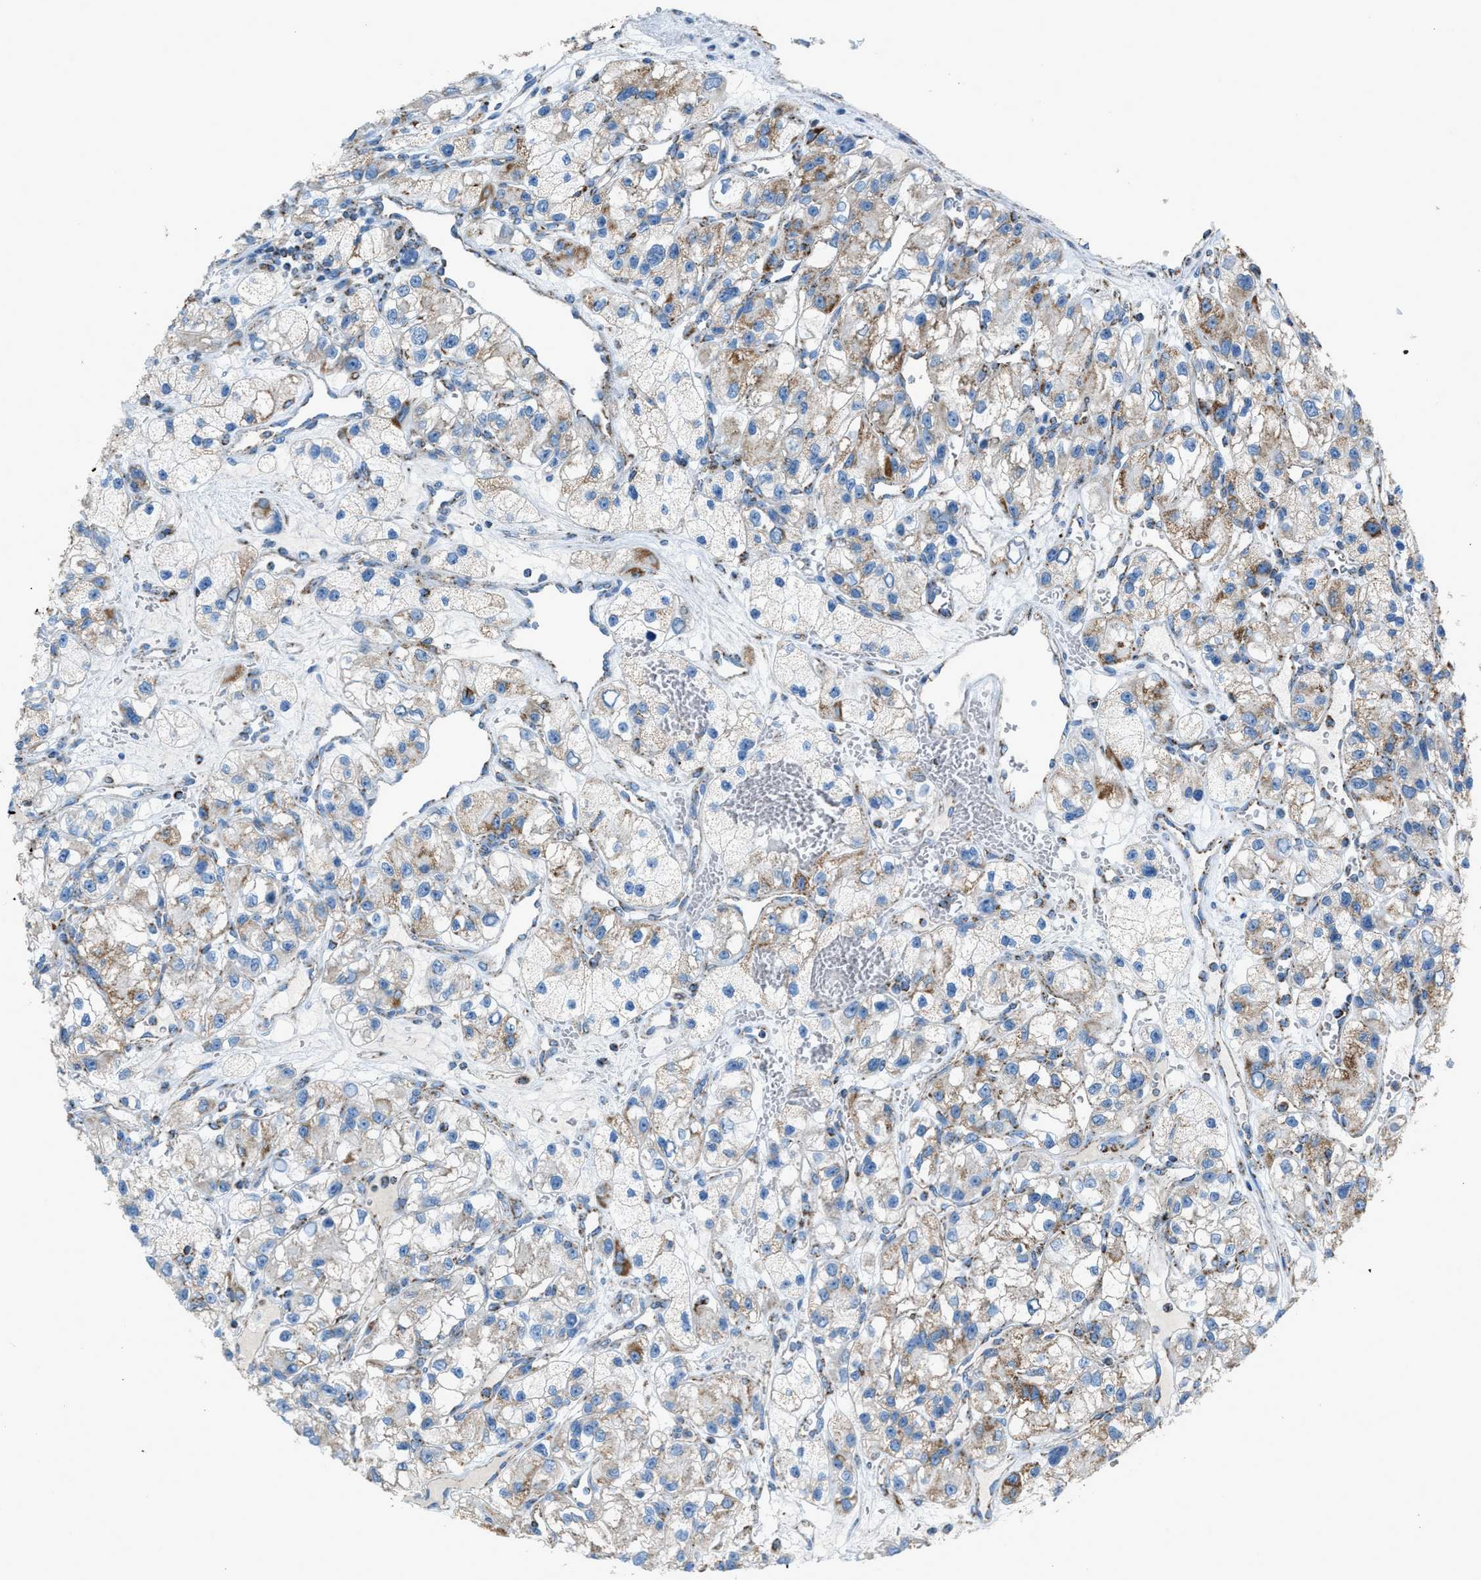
{"staining": {"intensity": "moderate", "quantity": "25%-75%", "location": "cytoplasmic/membranous"}, "tissue": "renal cancer", "cell_type": "Tumor cells", "image_type": "cancer", "snomed": [{"axis": "morphology", "description": "Adenocarcinoma, NOS"}, {"axis": "topography", "description": "Kidney"}], "caption": "A medium amount of moderate cytoplasmic/membranous expression is appreciated in approximately 25%-75% of tumor cells in adenocarcinoma (renal) tissue. (brown staining indicates protein expression, while blue staining denotes nuclei).", "gene": "MDH2", "patient": {"sex": "female", "age": 57}}